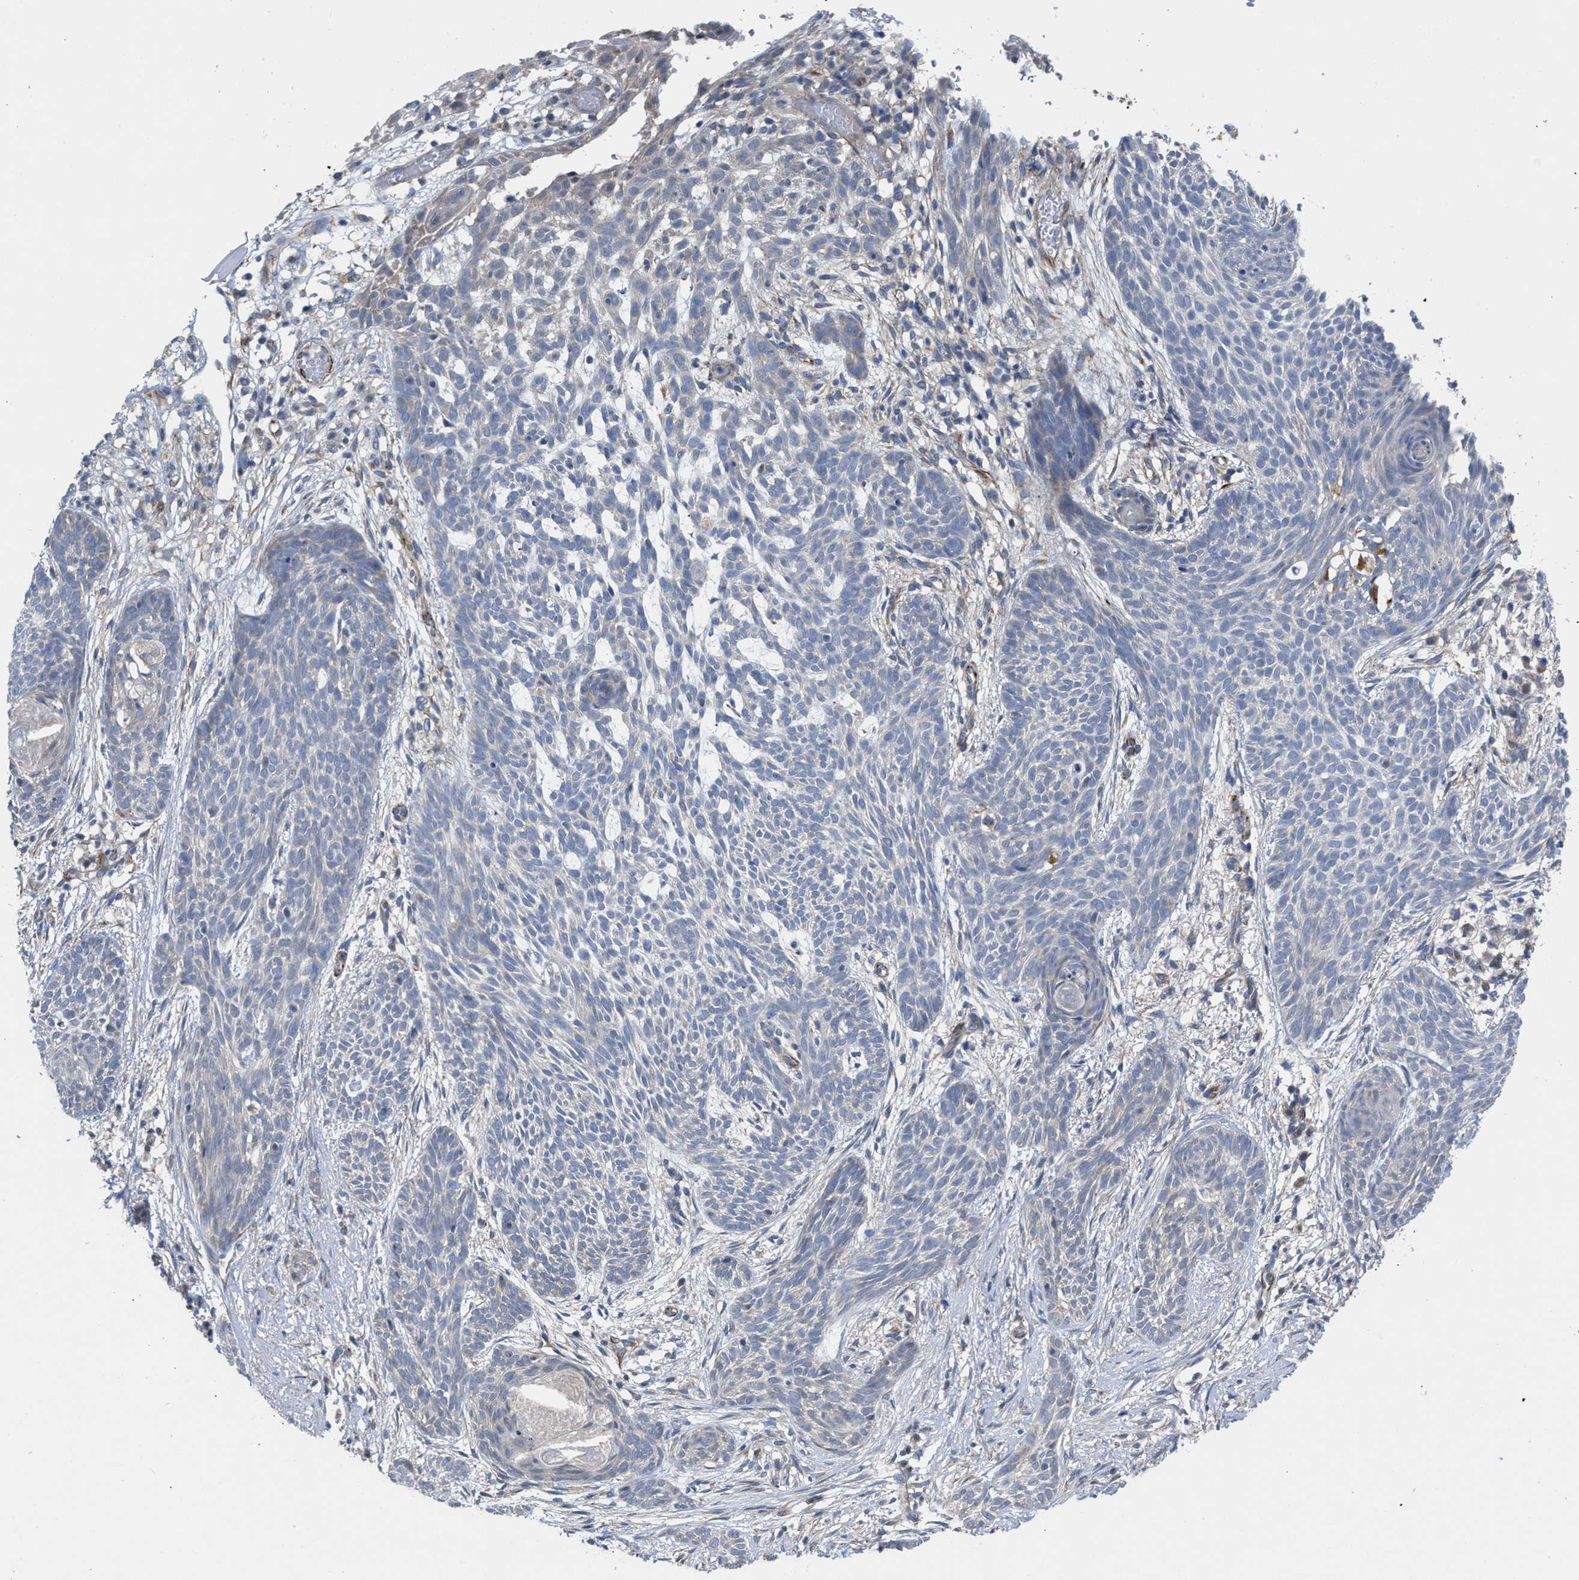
{"staining": {"intensity": "negative", "quantity": "none", "location": "none"}, "tissue": "skin cancer", "cell_type": "Tumor cells", "image_type": "cancer", "snomed": [{"axis": "morphology", "description": "Basal cell carcinoma"}, {"axis": "topography", "description": "Skin"}], "caption": "Tumor cells show no significant staining in skin basal cell carcinoma.", "gene": "TMEM131", "patient": {"sex": "female", "age": 59}}